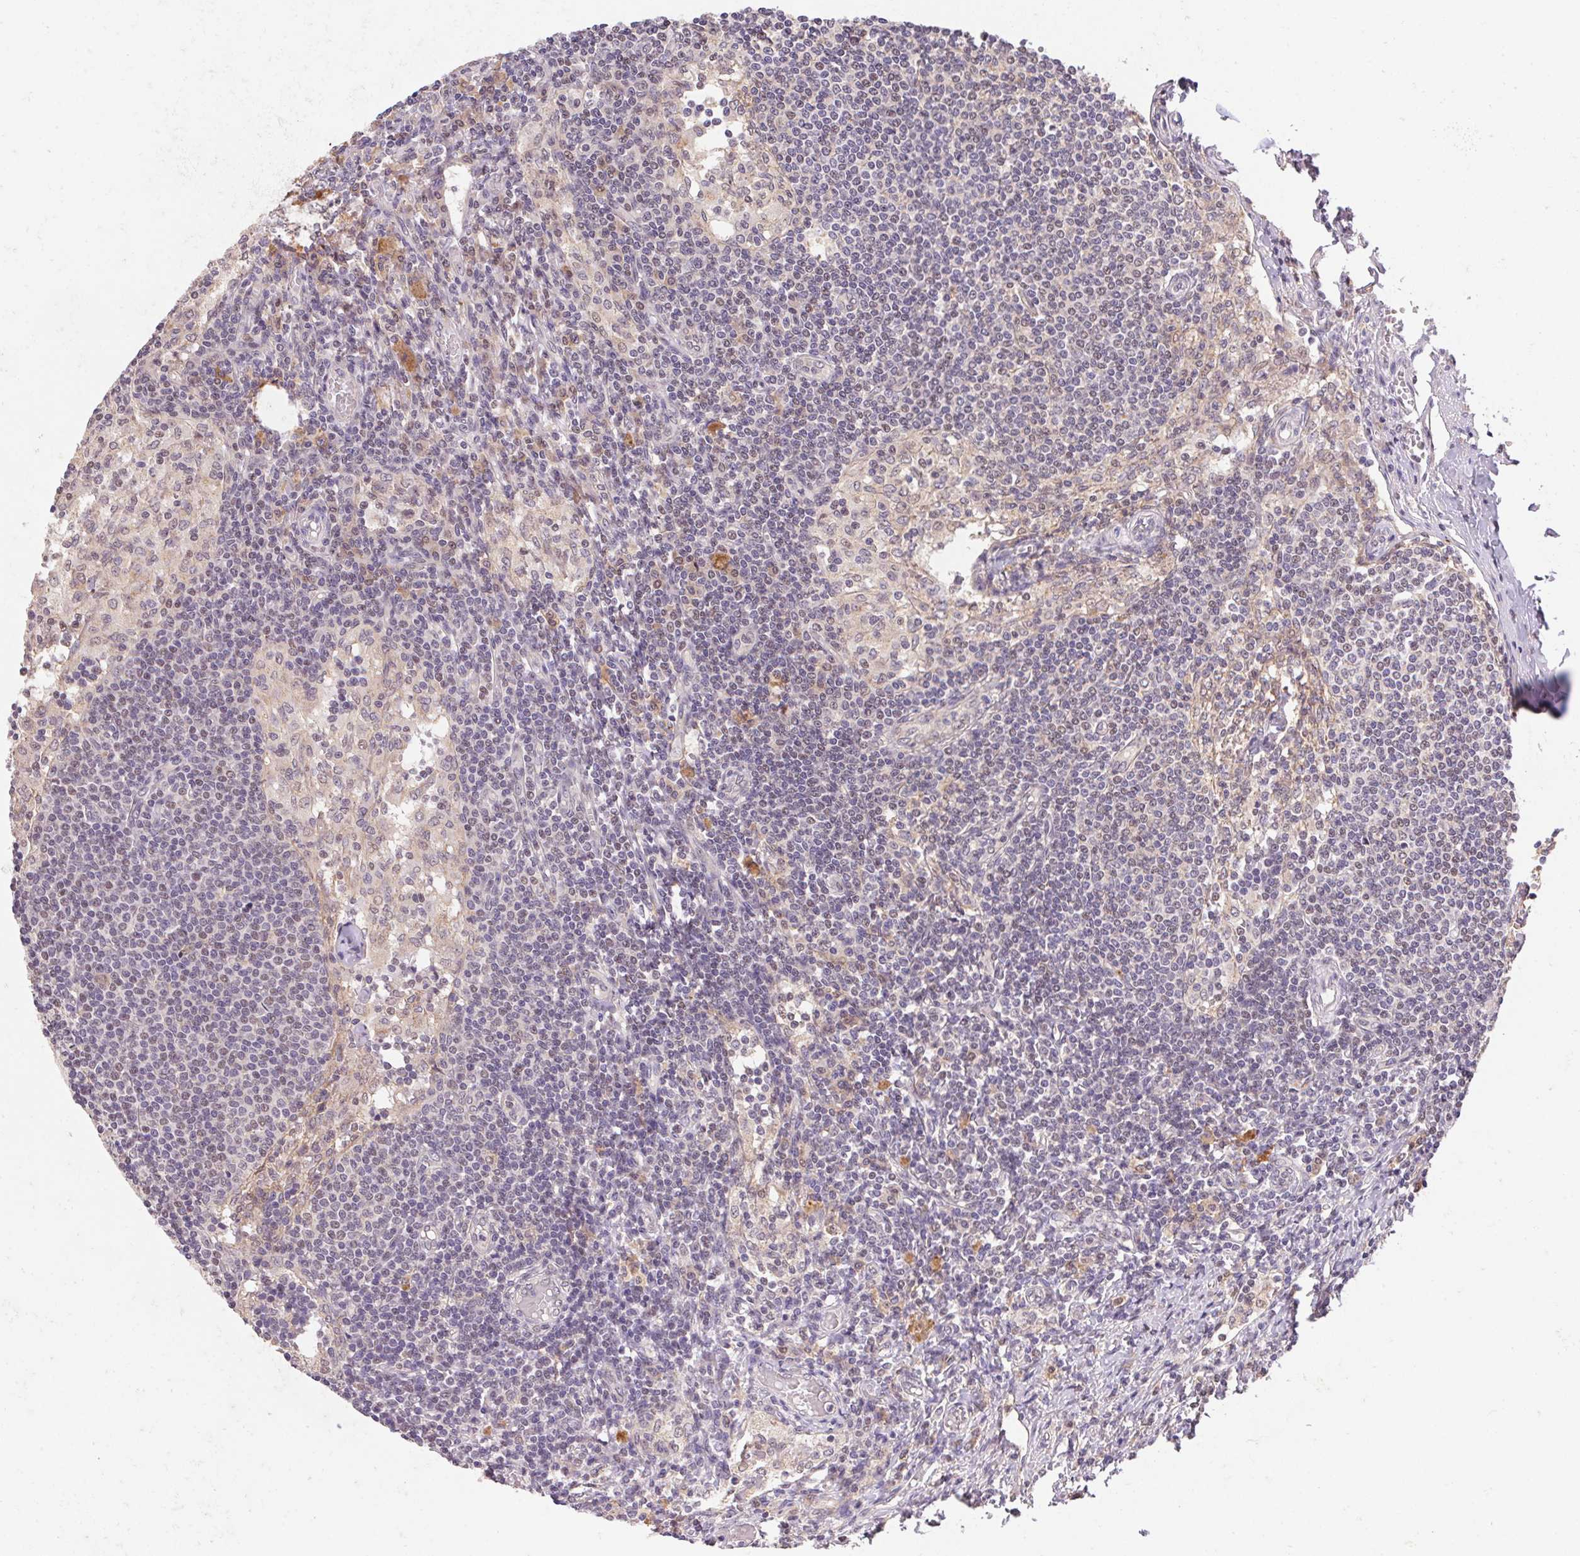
{"staining": {"intensity": "weak", "quantity": "25%-75%", "location": "cytoplasmic/membranous,nuclear"}, "tissue": "lymph node", "cell_type": "Germinal center cells", "image_type": "normal", "snomed": [{"axis": "morphology", "description": "Normal tissue, NOS"}, {"axis": "topography", "description": "Lymph node"}], "caption": "DAB immunohistochemical staining of unremarkable lymph node reveals weak cytoplasmic/membranous,nuclear protein positivity in approximately 25%-75% of germinal center cells.", "gene": "SLC52A2", "patient": {"sex": "female", "age": 69}}